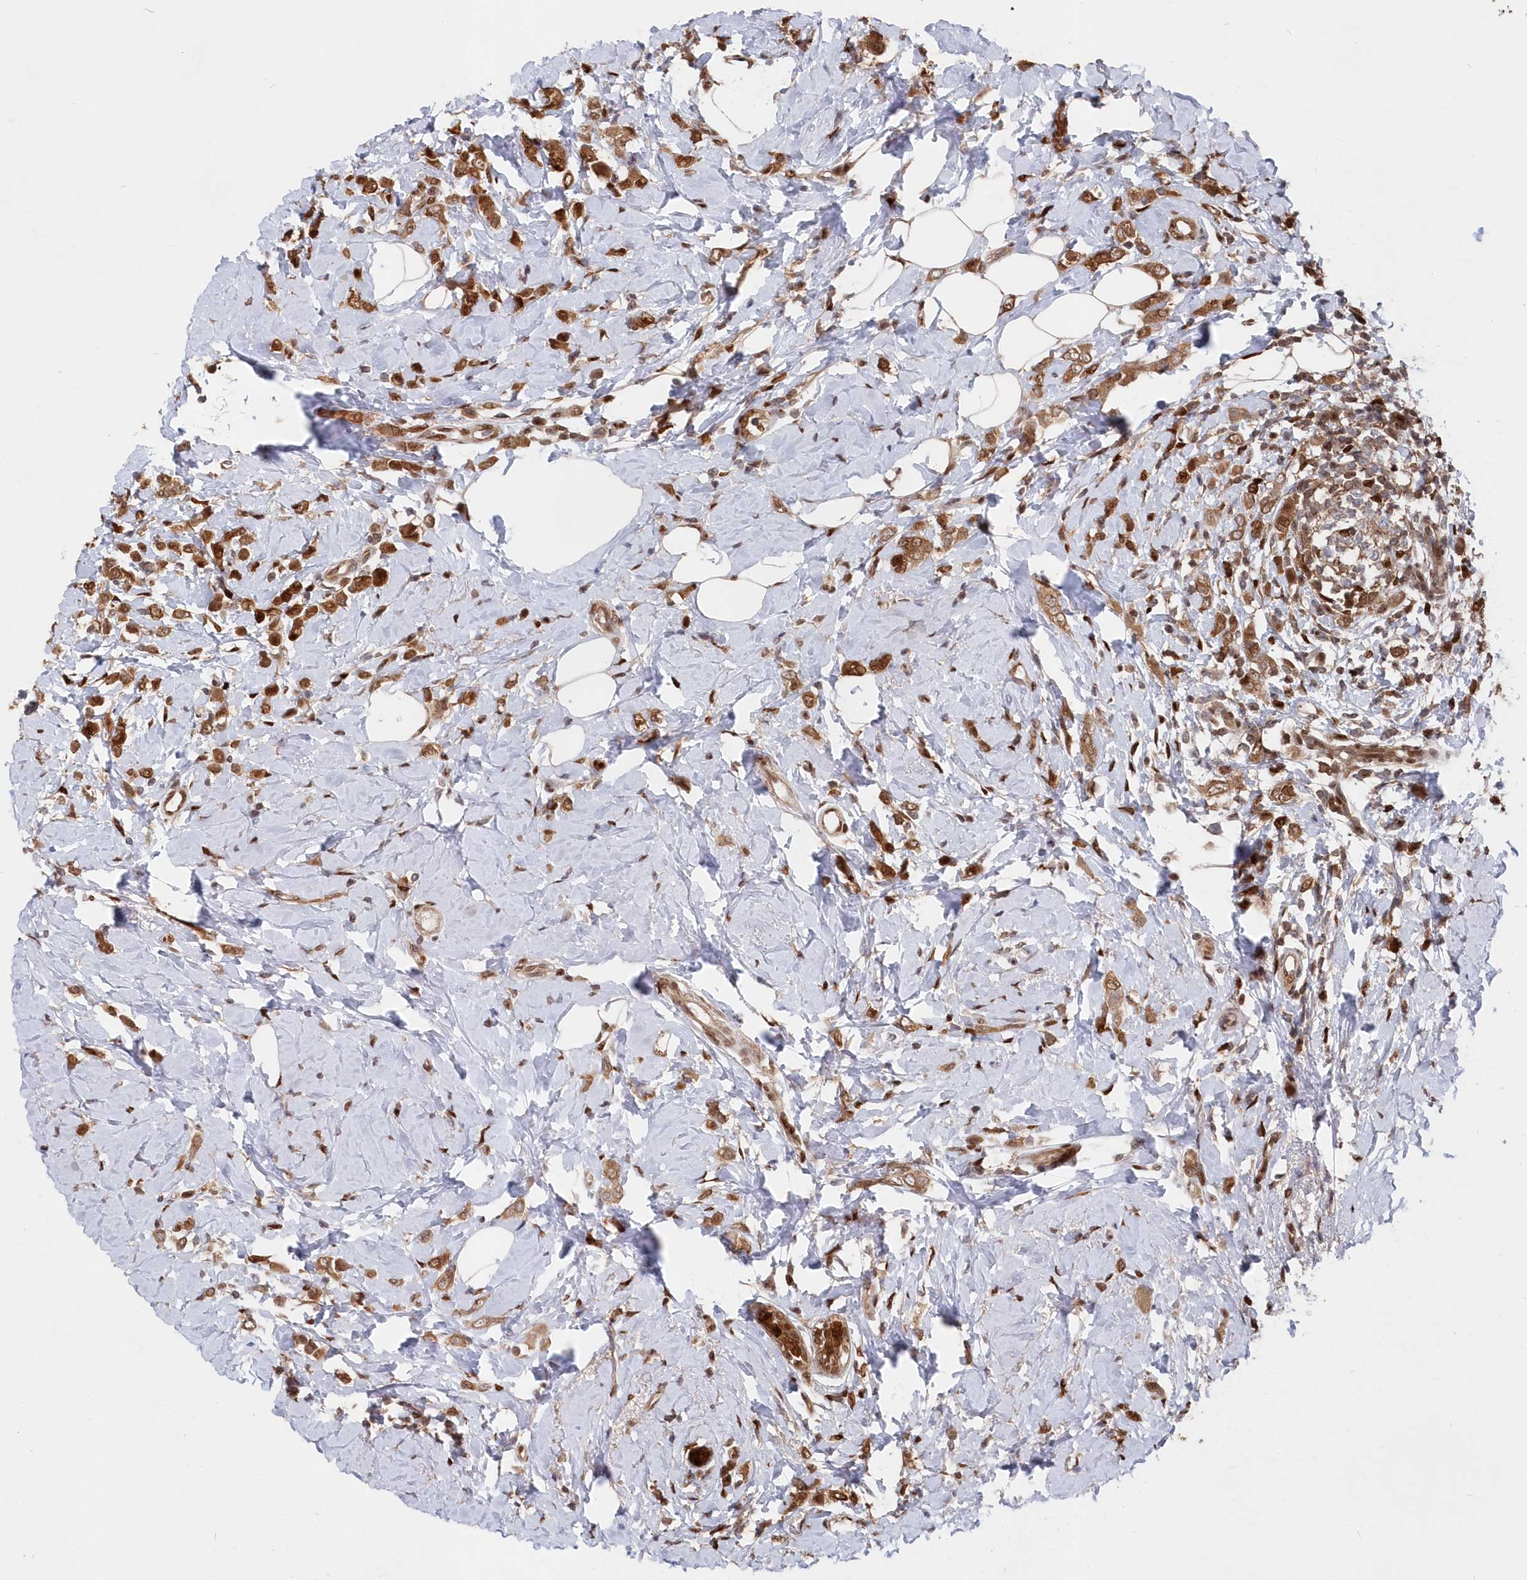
{"staining": {"intensity": "moderate", "quantity": ">75%", "location": "cytoplasmic/membranous"}, "tissue": "breast cancer", "cell_type": "Tumor cells", "image_type": "cancer", "snomed": [{"axis": "morphology", "description": "Lobular carcinoma"}, {"axis": "topography", "description": "Breast"}], "caption": "Immunohistochemistry image of breast cancer (lobular carcinoma) stained for a protein (brown), which exhibits medium levels of moderate cytoplasmic/membranous expression in about >75% of tumor cells.", "gene": "ABHD14B", "patient": {"sex": "female", "age": 47}}